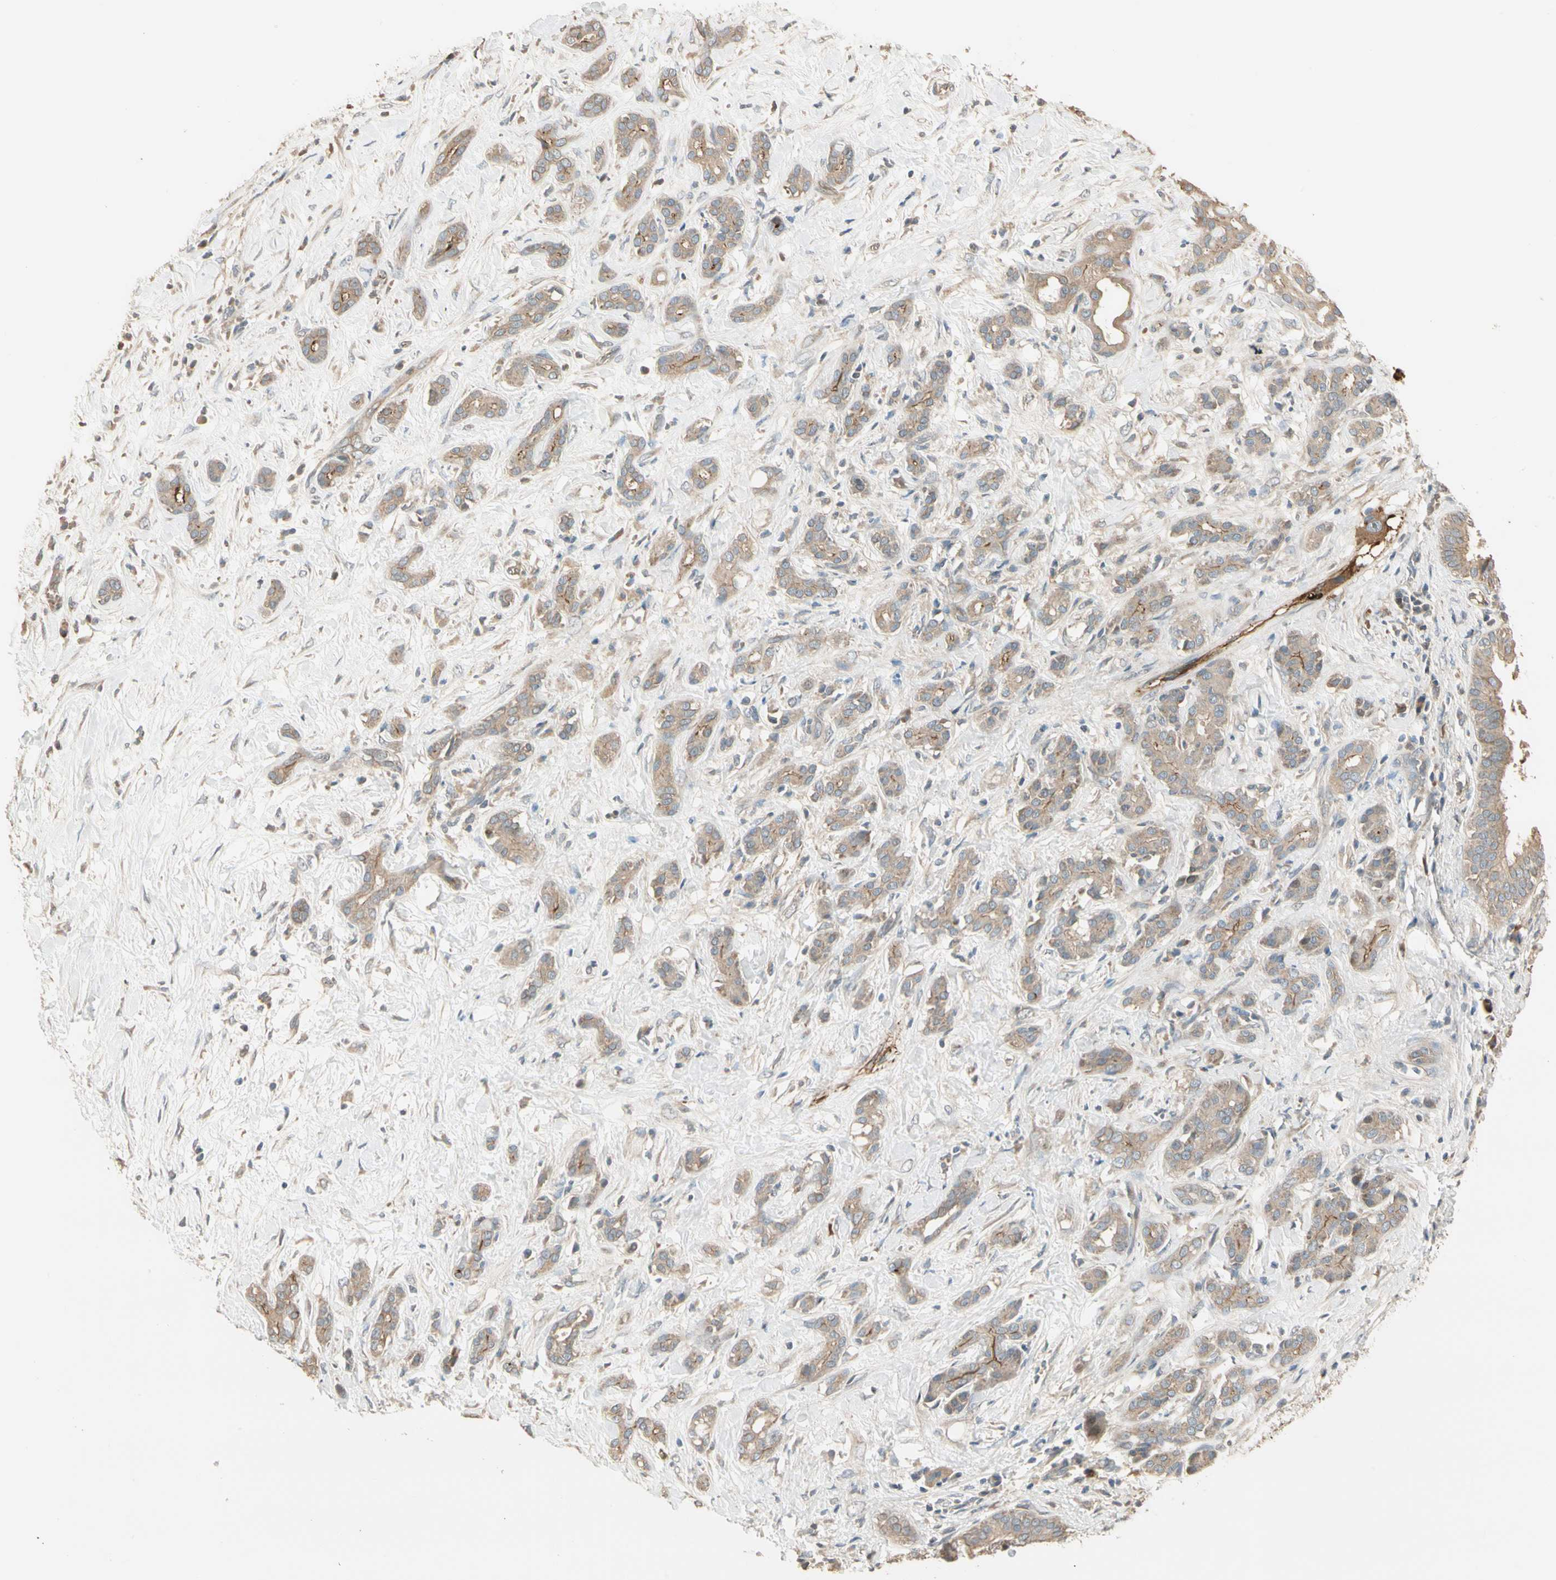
{"staining": {"intensity": "weak", "quantity": ">75%", "location": "cytoplasmic/membranous"}, "tissue": "pancreatic cancer", "cell_type": "Tumor cells", "image_type": "cancer", "snomed": [{"axis": "morphology", "description": "Adenocarcinoma, NOS"}, {"axis": "topography", "description": "Pancreas"}], "caption": "Tumor cells demonstrate low levels of weak cytoplasmic/membranous staining in approximately >75% of cells in human pancreatic cancer (adenocarcinoma).", "gene": "TNFRSF21", "patient": {"sex": "male", "age": 41}}